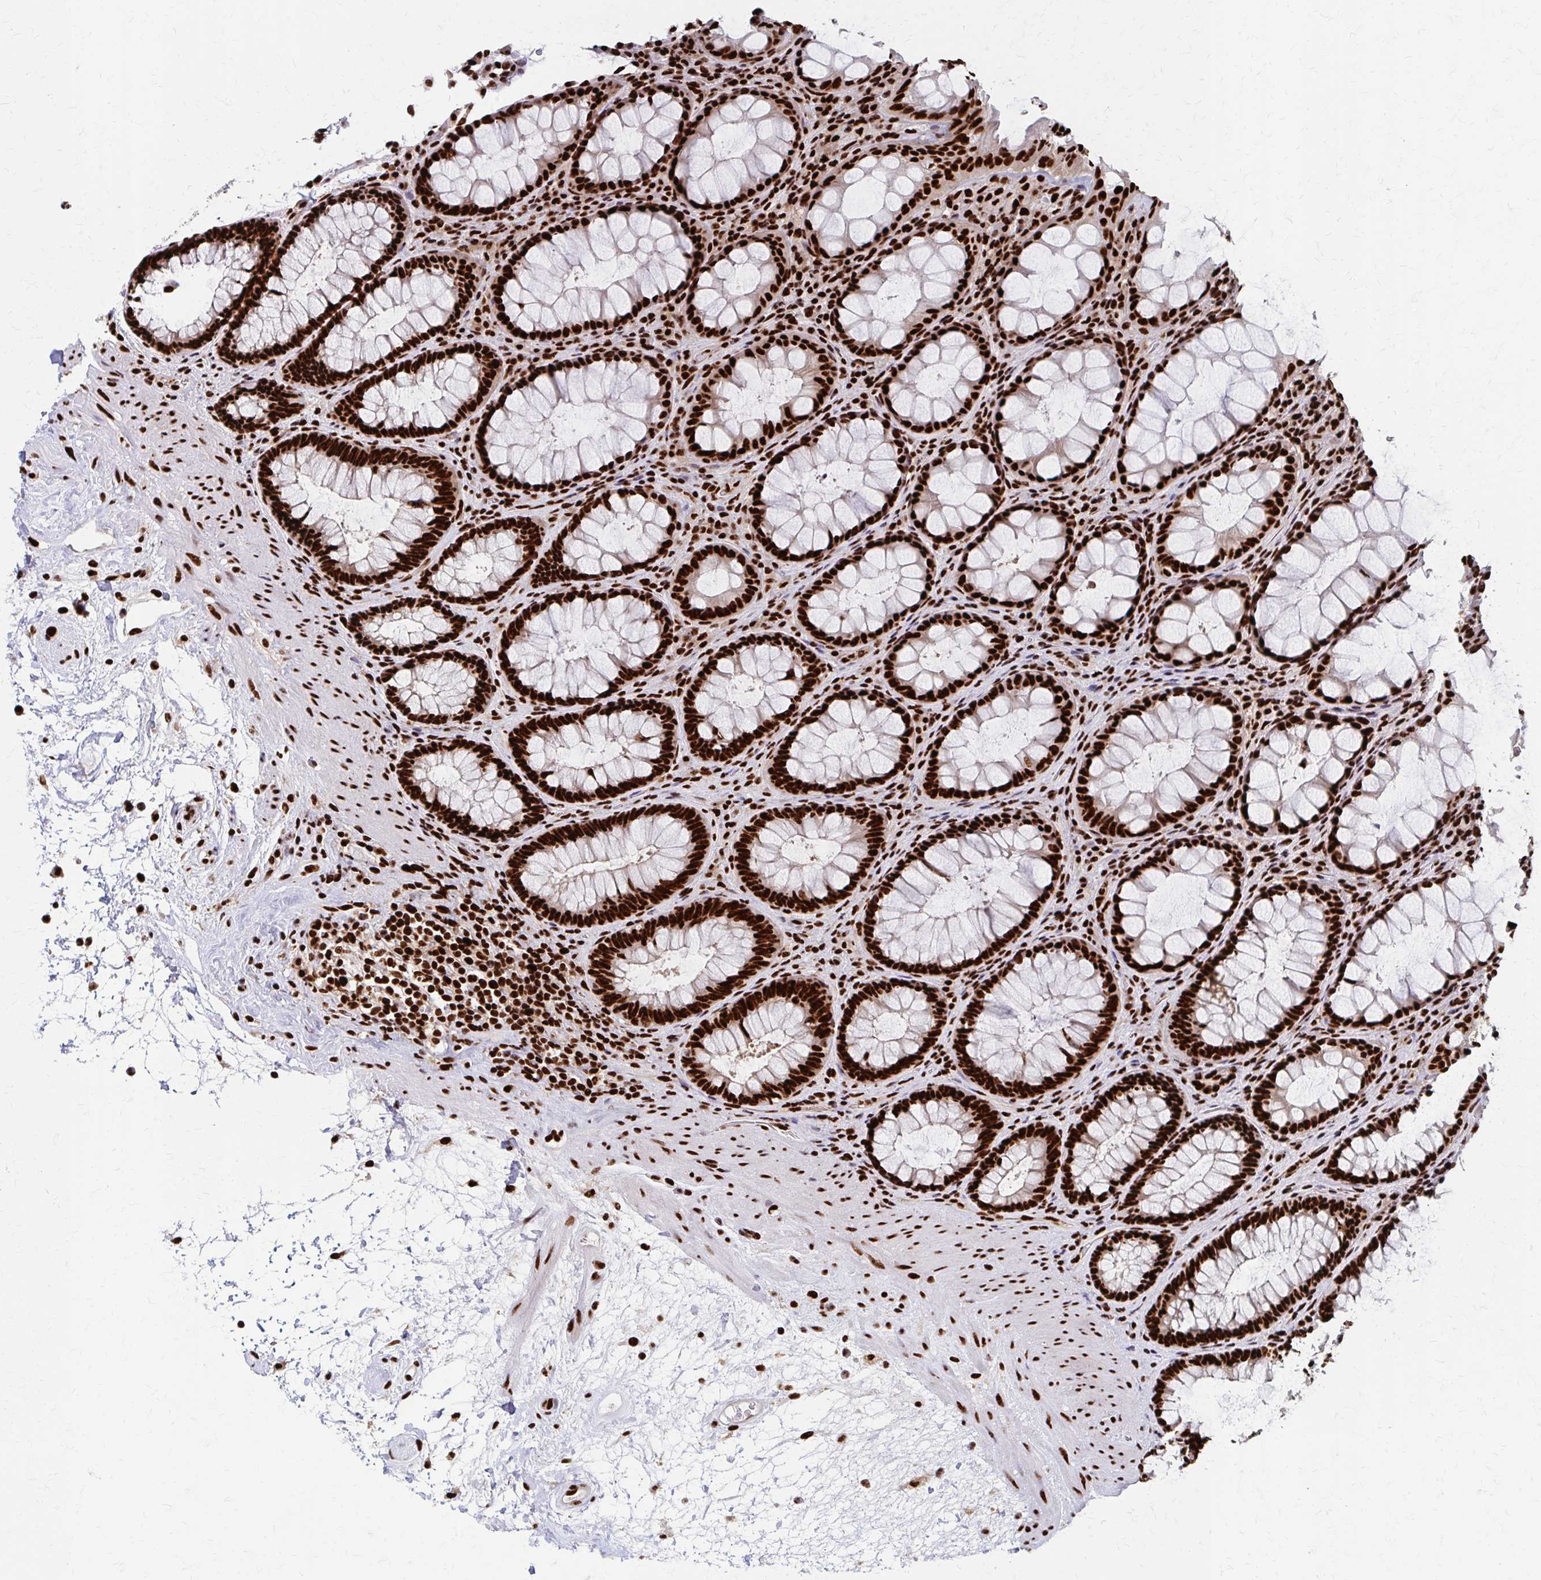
{"staining": {"intensity": "strong", "quantity": ">75%", "location": "nuclear"}, "tissue": "rectum", "cell_type": "Glandular cells", "image_type": "normal", "snomed": [{"axis": "morphology", "description": "Normal tissue, NOS"}, {"axis": "topography", "description": "Rectum"}], "caption": "The micrograph exhibits staining of normal rectum, revealing strong nuclear protein positivity (brown color) within glandular cells.", "gene": "CNKSR3", "patient": {"sex": "male", "age": 72}}